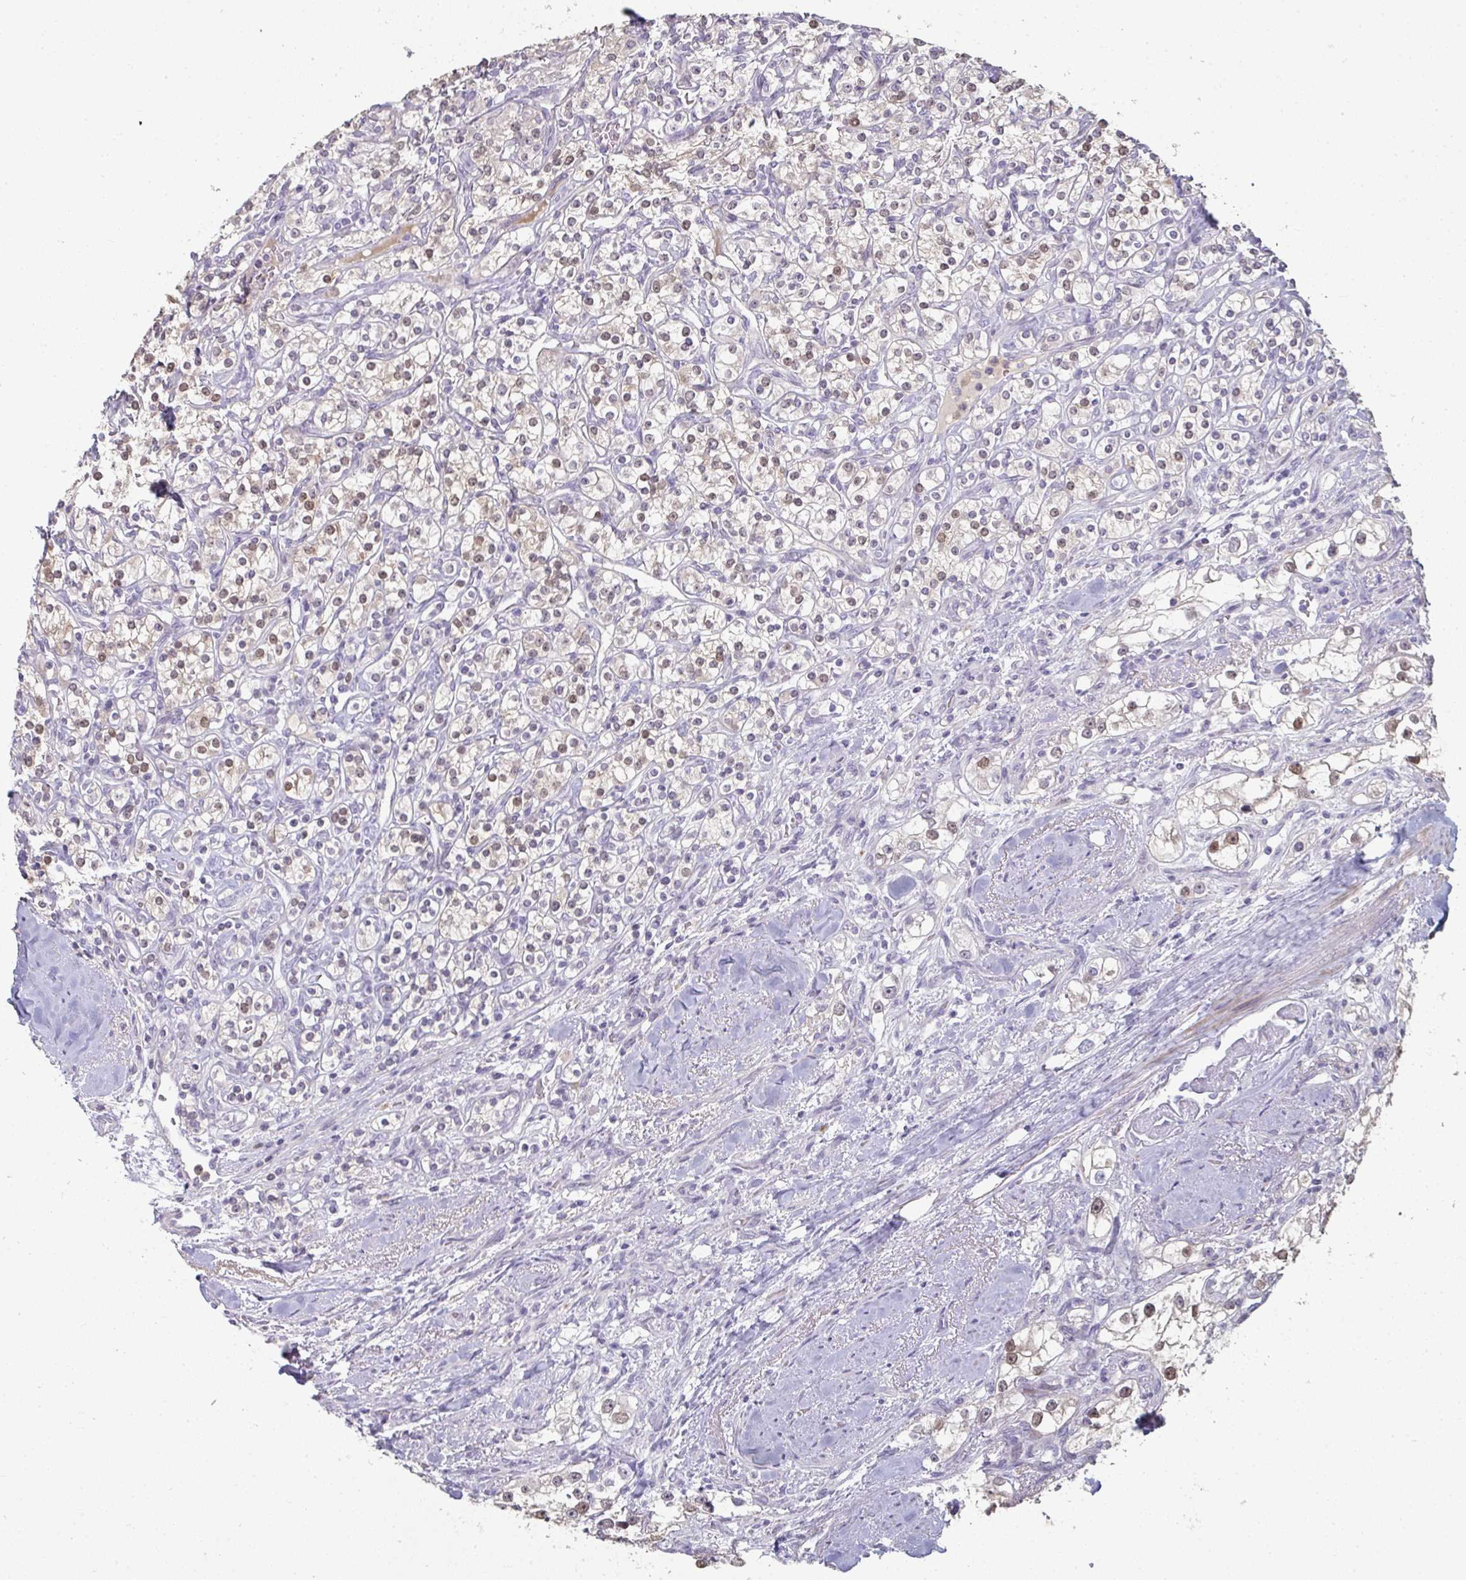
{"staining": {"intensity": "weak", "quantity": "25%-75%", "location": "nuclear"}, "tissue": "renal cancer", "cell_type": "Tumor cells", "image_type": "cancer", "snomed": [{"axis": "morphology", "description": "Adenocarcinoma, NOS"}, {"axis": "topography", "description": "Kidney"}], "caption": "Renal cancer (adenocarcinoma) stained with a protein marker exhibits weak staining in tumor cells.", "gene": "A1CF", "patient": {"sex": "male", "age": 77}}